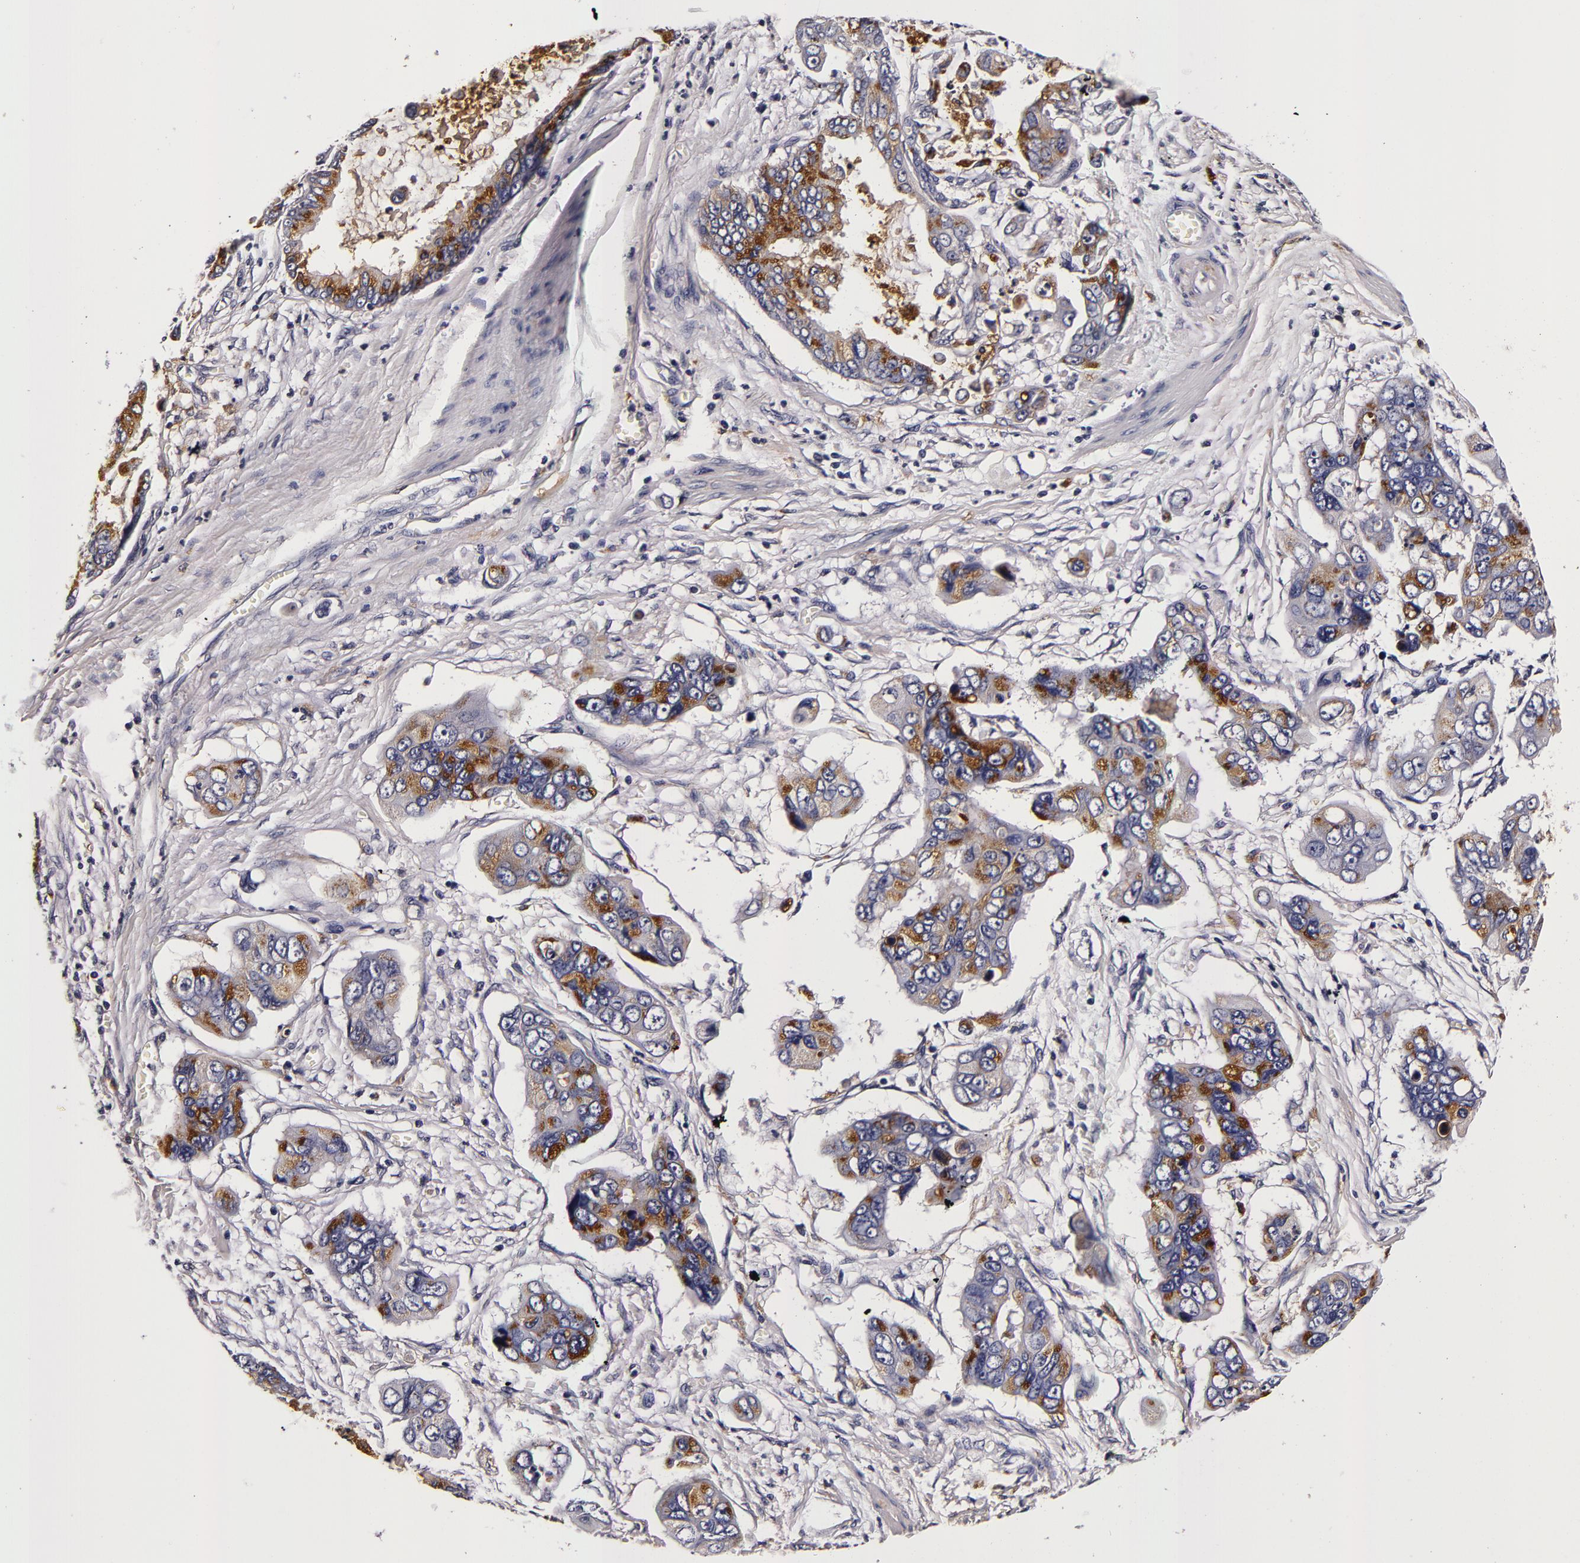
{"staining": {"intensity": "moderate", "quantity": "<25%", "location": "cytoplasmic/membranous"}, "tissue": "stomach cancer", "cell_type": "Tumor cells", "image_type": "cancer", "snomed": [{"axis": "morphology", "description": "Adenocarcinoma, NOS"}, {"axis": "topography", "description": "Stomach, upper"}], "caption": "IHC image of human stomach cancer (adenocarcinoma) stained for a protein (brown), which shows low levels of moderate cytoplasmic/membranous expression in approximately <25% of tumor cells.", "gene": "LGALS3BP", "patient": {"sex": "male", "age": 80}}